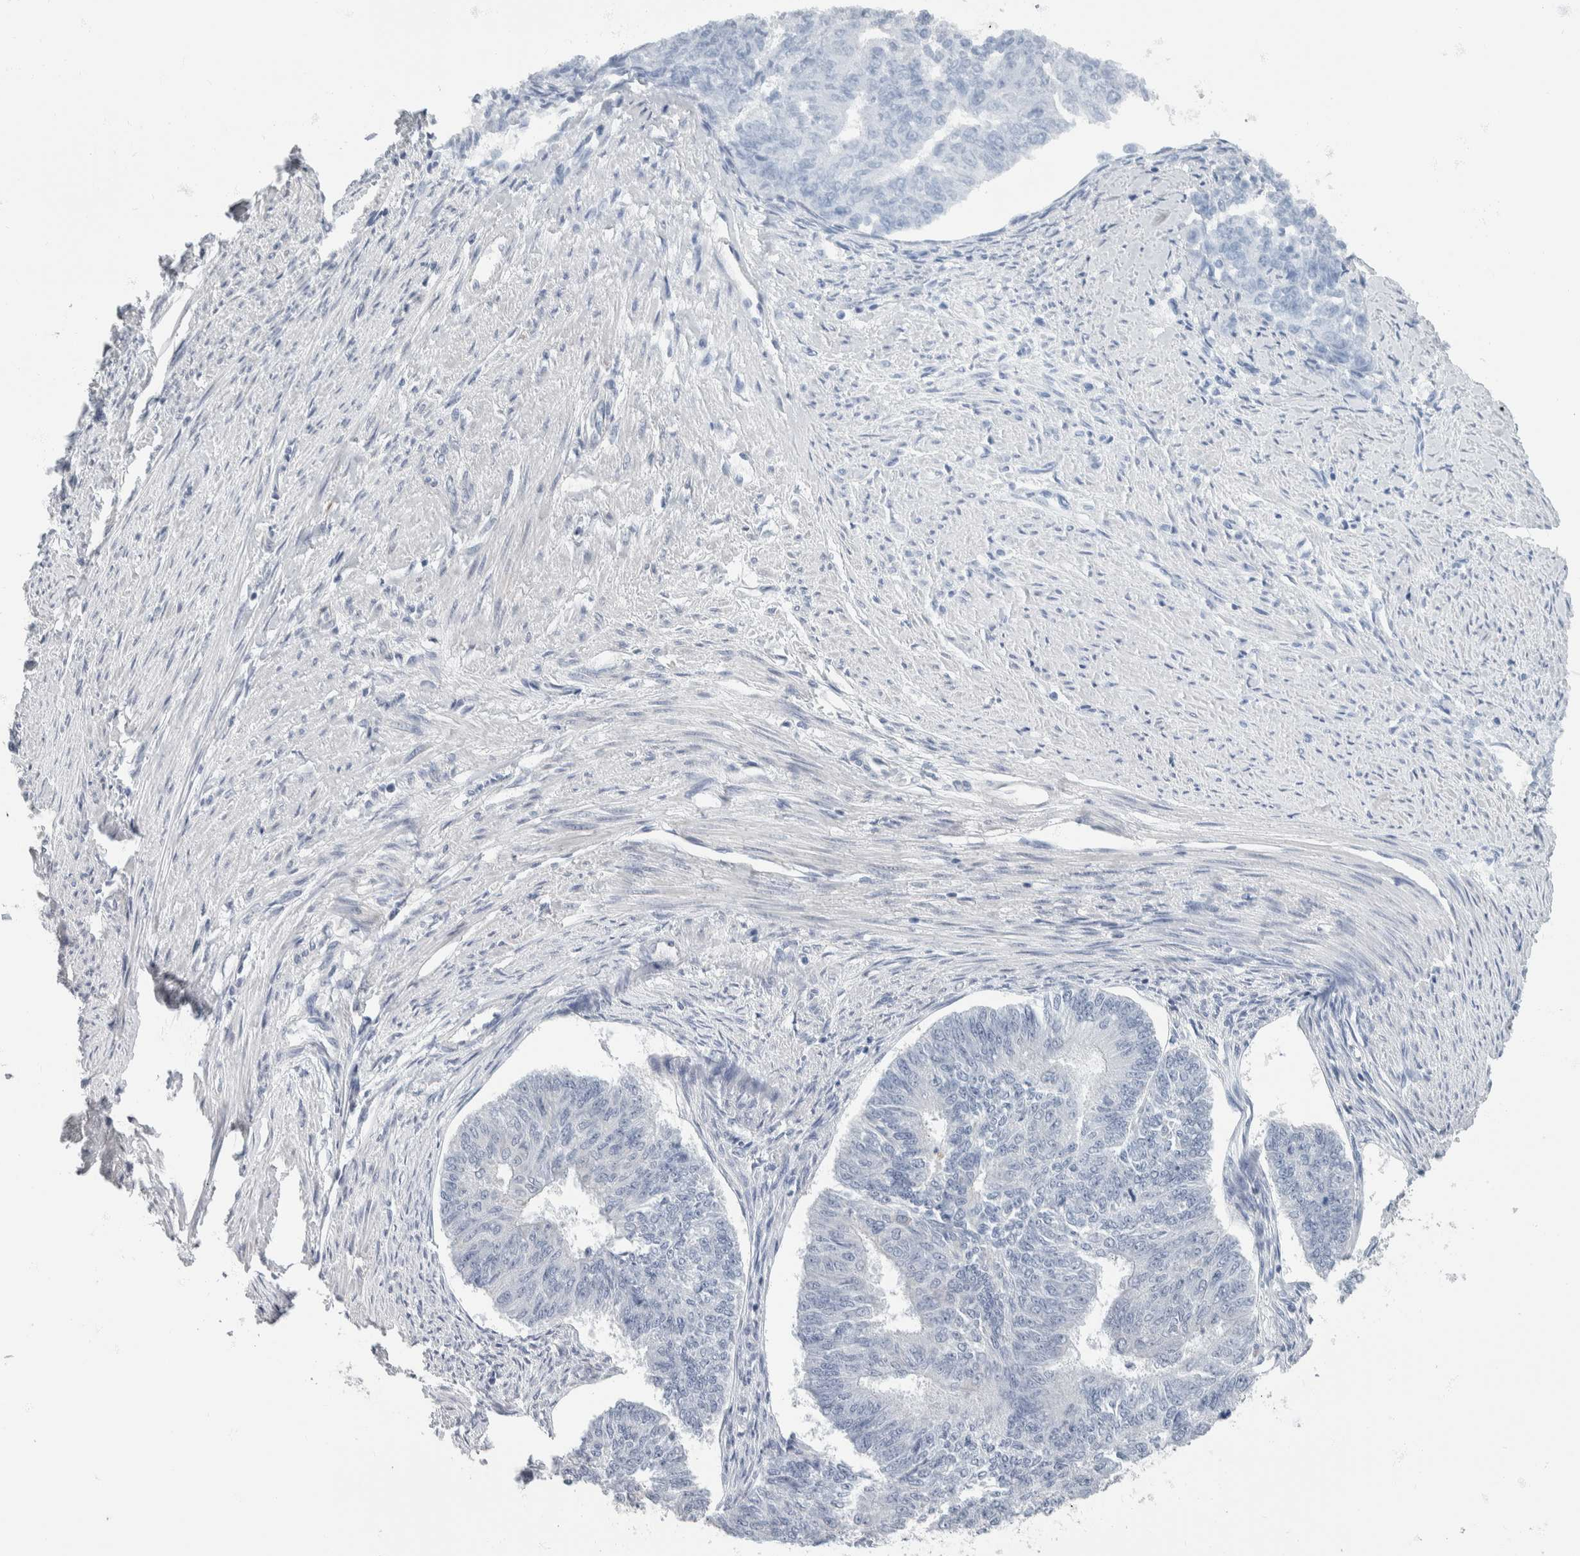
{"staining": {"intensity": "negative", "quantity": "none", "location": "none"}, "tissue": "endometrial cancer", "cell_type": "Tumor cells", "image_type": "cancer", "snomed": [{"axis": "morphology", "description": "Adenocarcinoma, NOS"}, {"axis": "topography", "description": "Endometrium"}], "caption": "High magnification brightfield microscopy of endometrial cancer (adenocarcinoma) stained with DAB (brown) and counterstained with hematoxylin (blue): tumor cells show no significant positivity. The staining was performed using DAB (3,3'-diaminobenzidine) to visualize the protein expression in brown, while the nuclei were stained in blue with hematoxylin (Magnification: 20x).", "gene": "NEFM", "patient": {"sex": "female", "age": 32}}